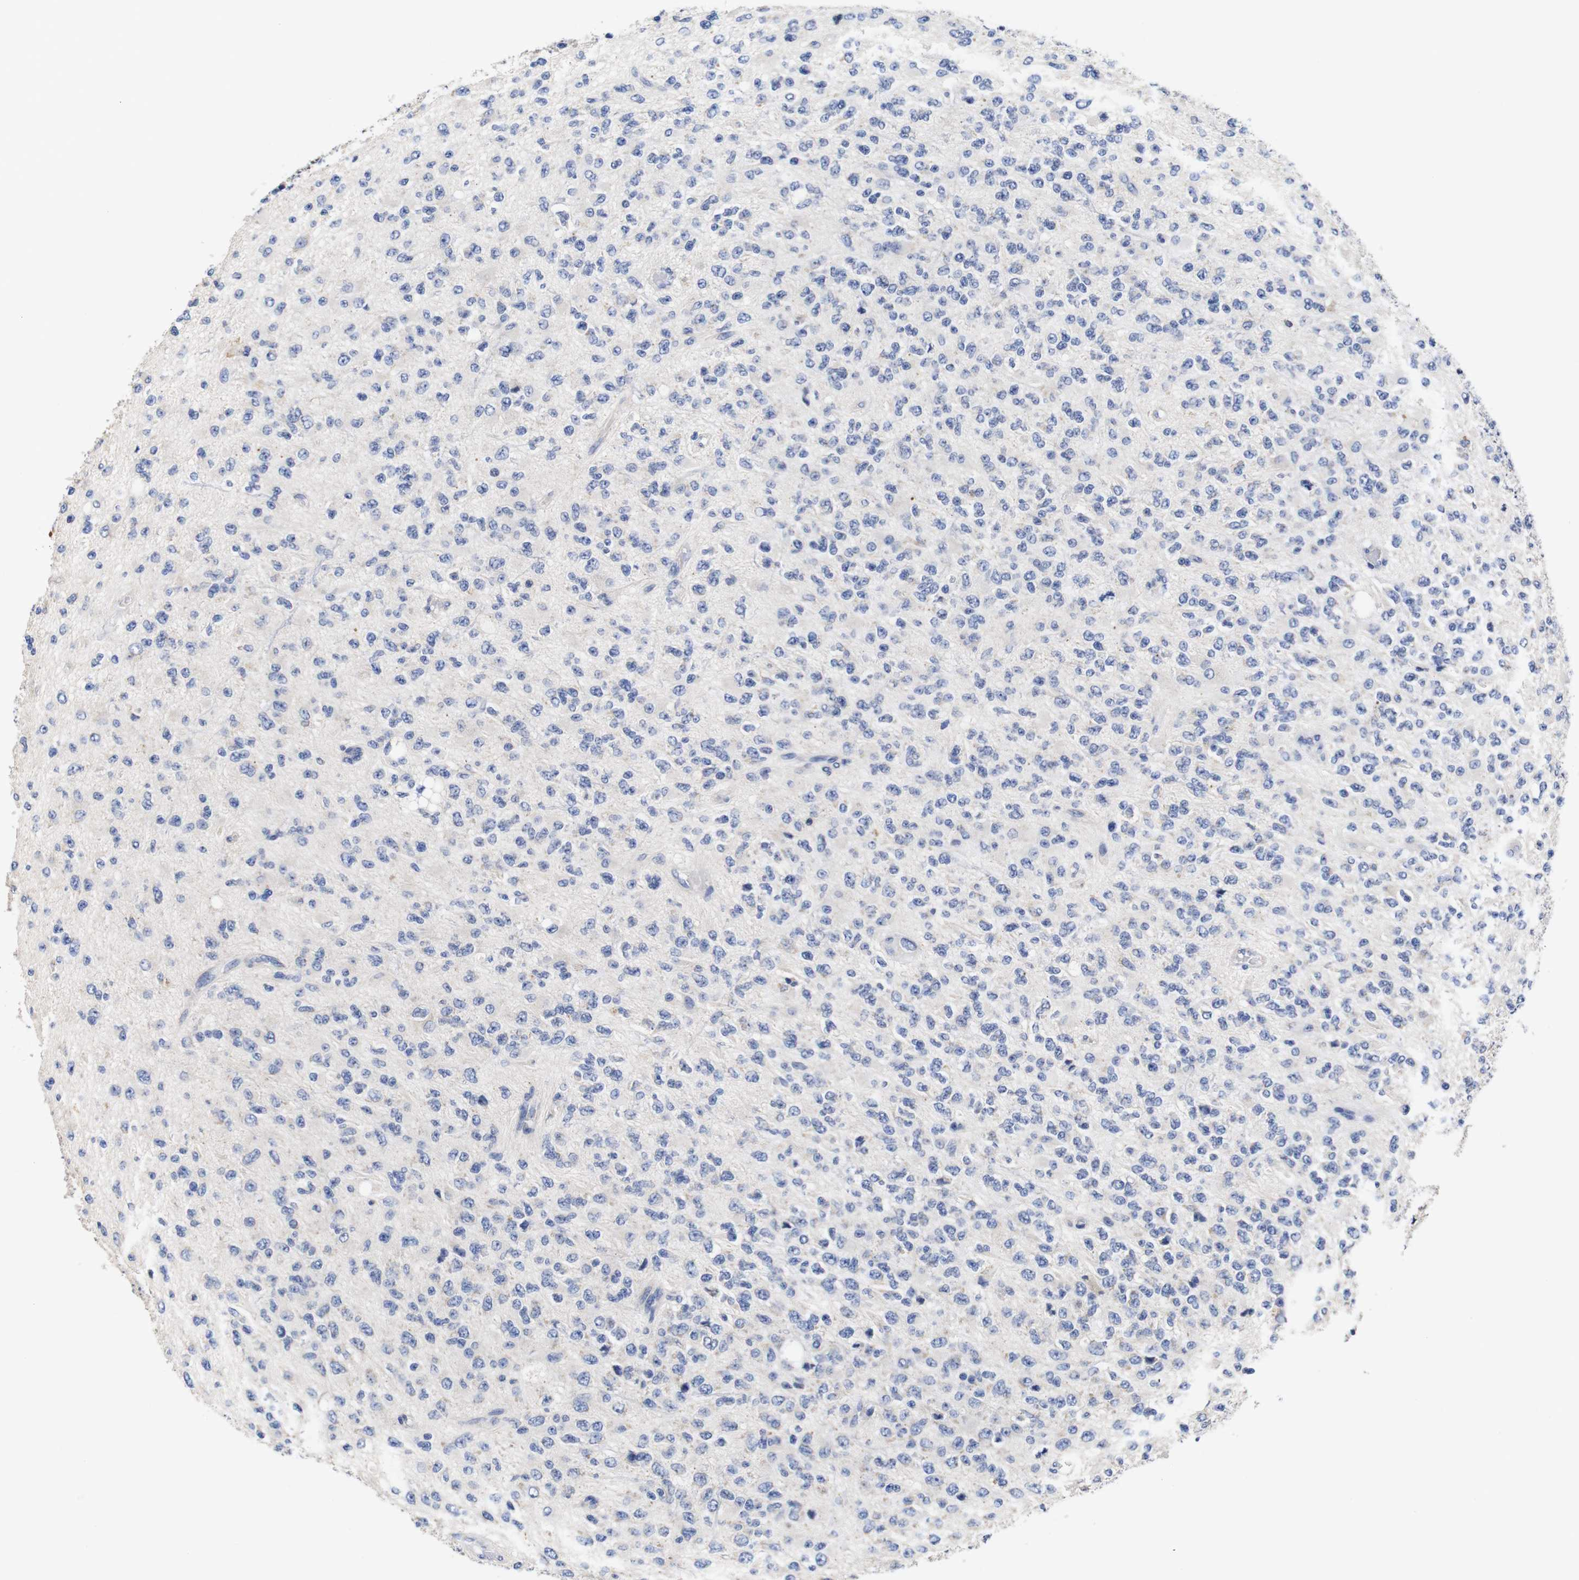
{"staining": {"intensity": "negative", "quantity": "none", "location": "none"}, "tissue": "glioma", "cell_type": "Tumor cells", "image_type": "cancer", "snomed": [{"axis": "morphology", "description": "Glioma, malignant, High grade"}, {"axis": "topography", "description": "pancreas cauda"}], "caption": "IHC histopathology image of glioma stained for a protein (brown), which displays no expression in tumor cells.", "gene": "OPN3", "patient": {"sex": "male", "age": 60}}